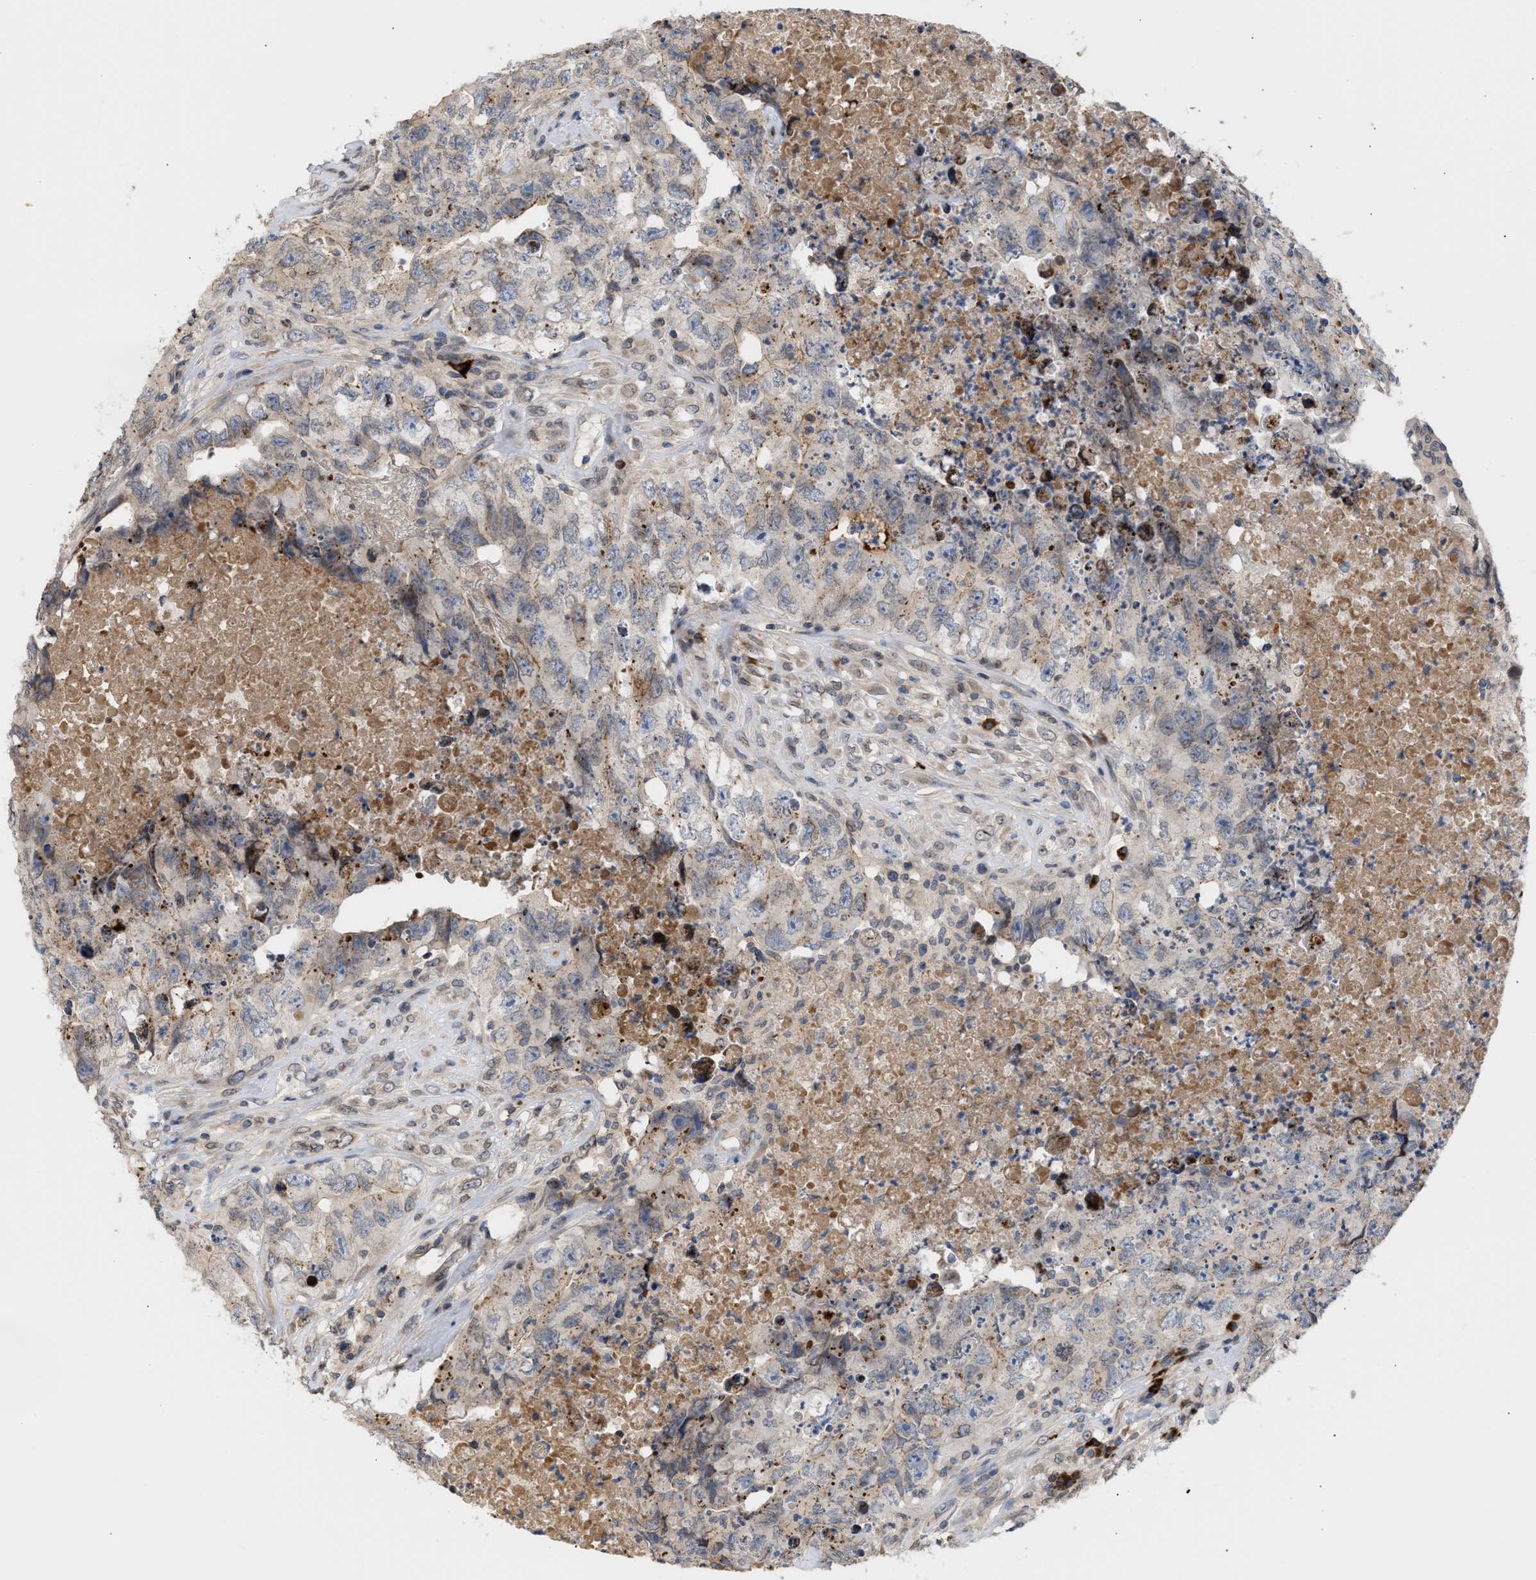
{"staining": {"intensity": "negative", "quantity": "none", "location": "none"}, "tissue": "testis cancer", "cell_type": "Tumor cells", "image_type": "cancer", "snomed": [{"axis": "morphology", "description": "Carcinoma, Embryonal, NOS"}, {"axis": "topography", "description": "Testis"}], "caption": "Protein analysis of testis cancer (embryonal carcinoma) reveals no significant expression in tumor cells. (DAB (3,3'-diaminobenzidine) immunohistochemistry with hematoxylin counter stain).", "gene": "NUP62", "patient": {"sex": "male", "age": 32}}